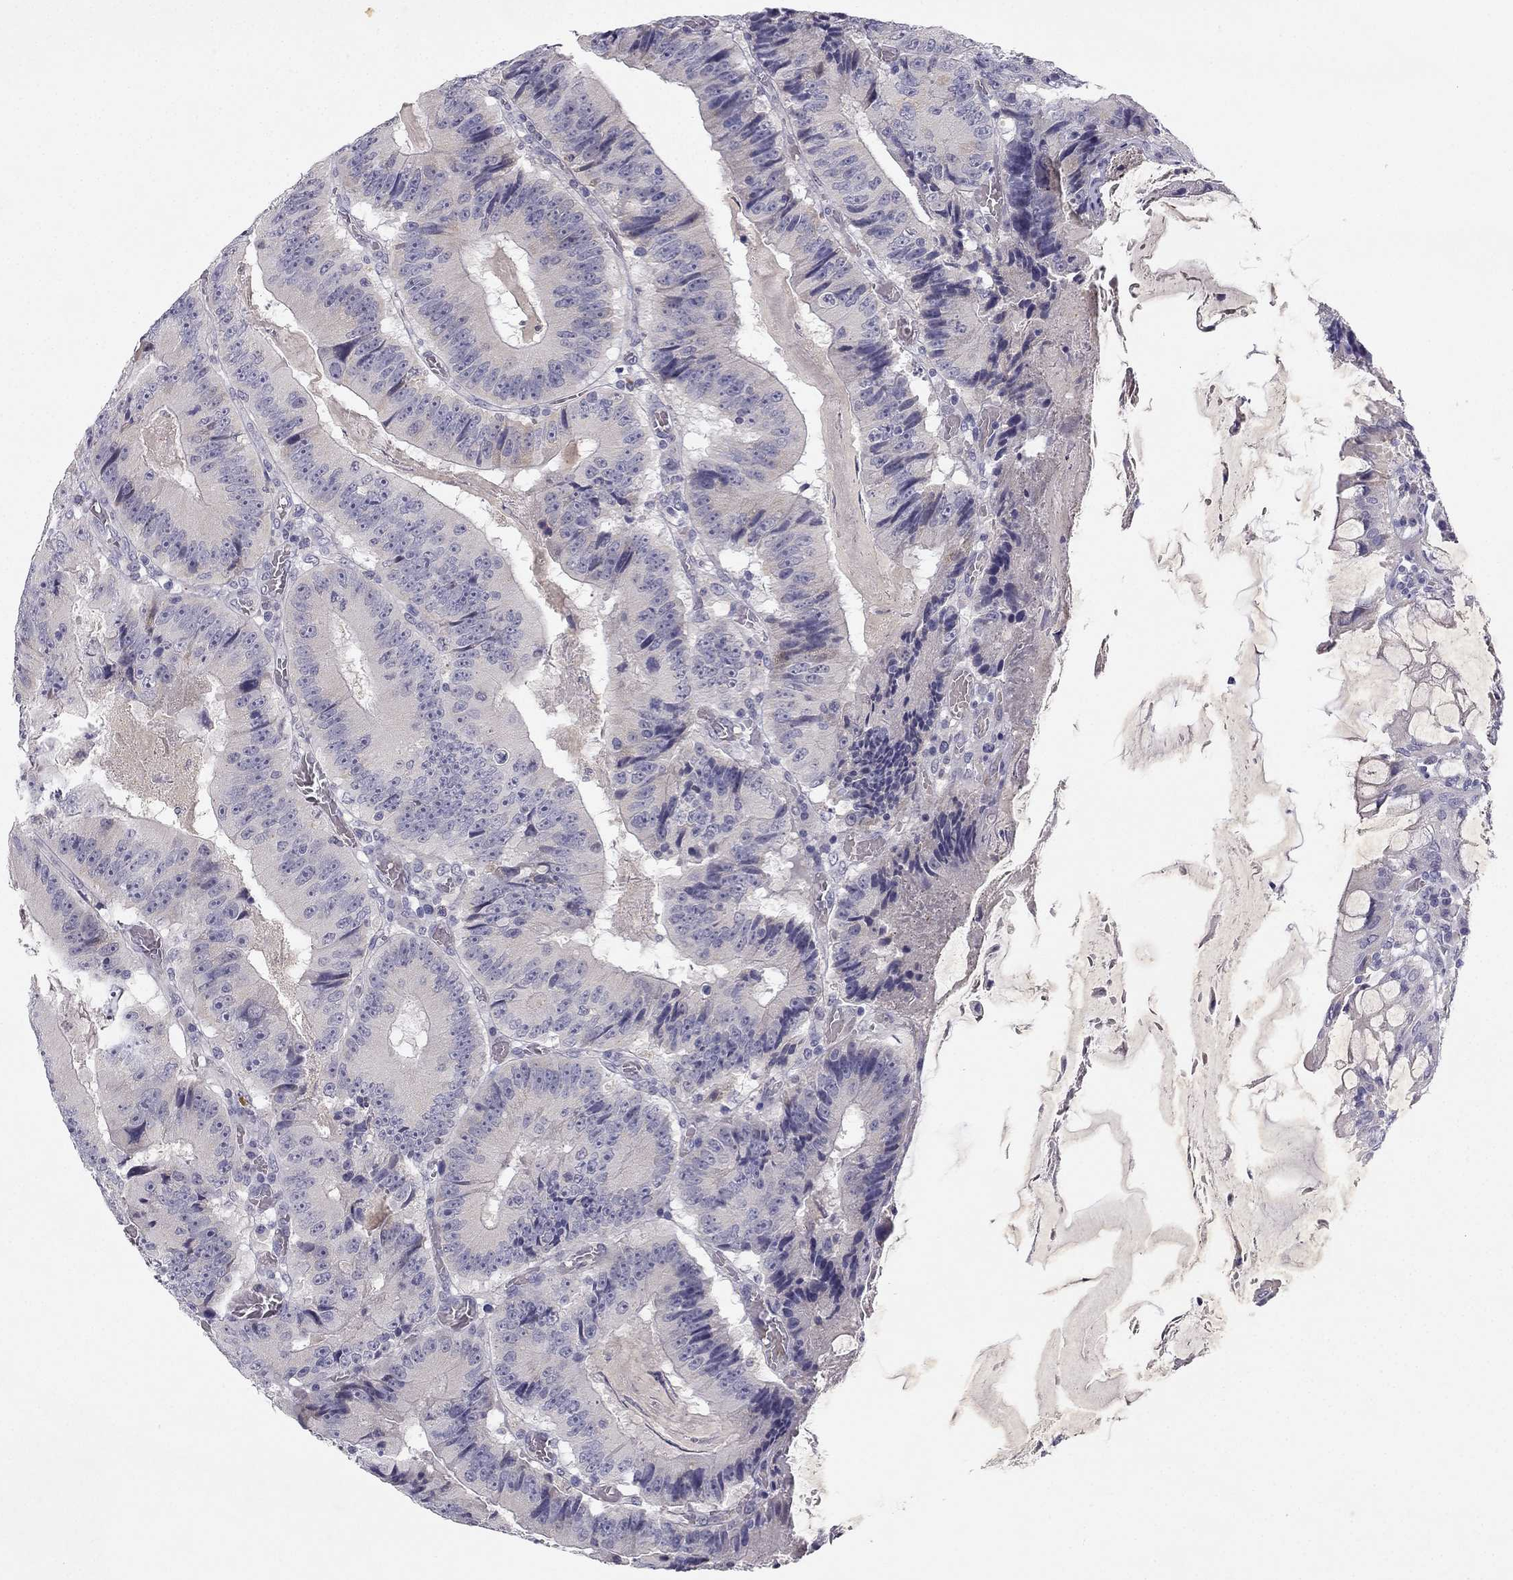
{"staining": {"intensity": "negative", "quantity": "none", "location": "none"}, "tissue": "colorectal cancer", "cell_type": "Tumor cells", "image_type": "cancer", "snomed": [{"axis": "morphology", "description": "Adenocarcinoma, NOS"}, {"axis": "topography", "description": "Colon"}], "caption": "DAB (3,3'-diaminobenzidine) immunohistochemical staining of human colorectal cancer (adenocarcinoma) shows no significant positivity in tumor cells. (DAB immunohistochemistry visualized using brightfield microscopy, high magnification).", "gene": "SLC6A4", "patient": {"sex": "female", "age": 86}}